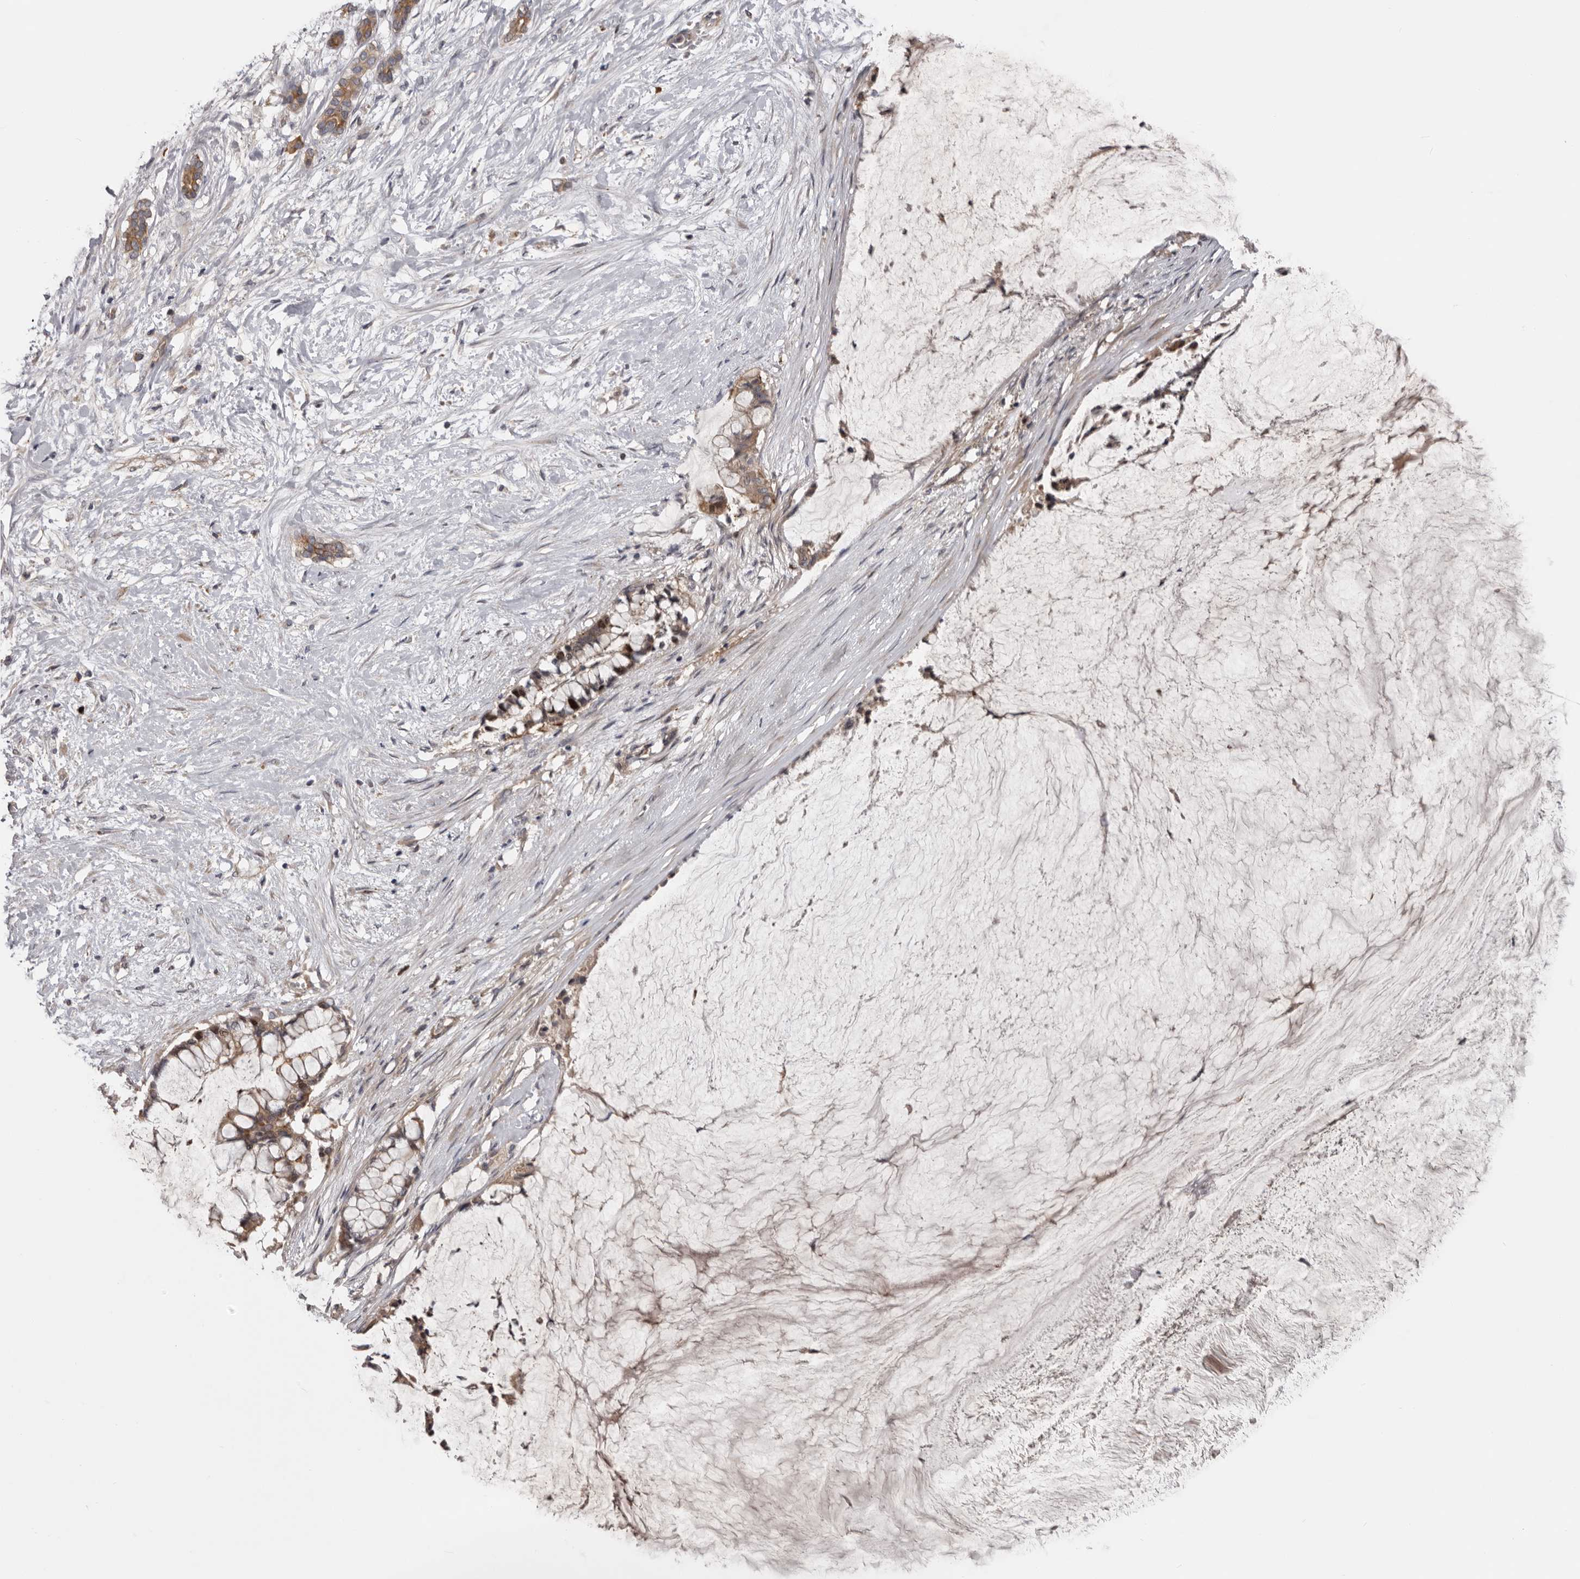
{"staining": {"intensity": "weak", "quantity": ">75%", "location": "cytoplasmic/membranous"}, "tissue": "pancreatic cancer", "cell_type": "Tumor cells", "image_type": "cancer", "snomed": [{"axis": "morphology", "description": "Adenocarcinoma, NOS"}, {"axis": "topography", "description": "Pancreas"}], "caption": "Human pancreatic cancer stained with a protein marker reveals weak staining in tumor cells.", "gene": "CDCA8", "patient": {"sex": "male", "age": 41}}